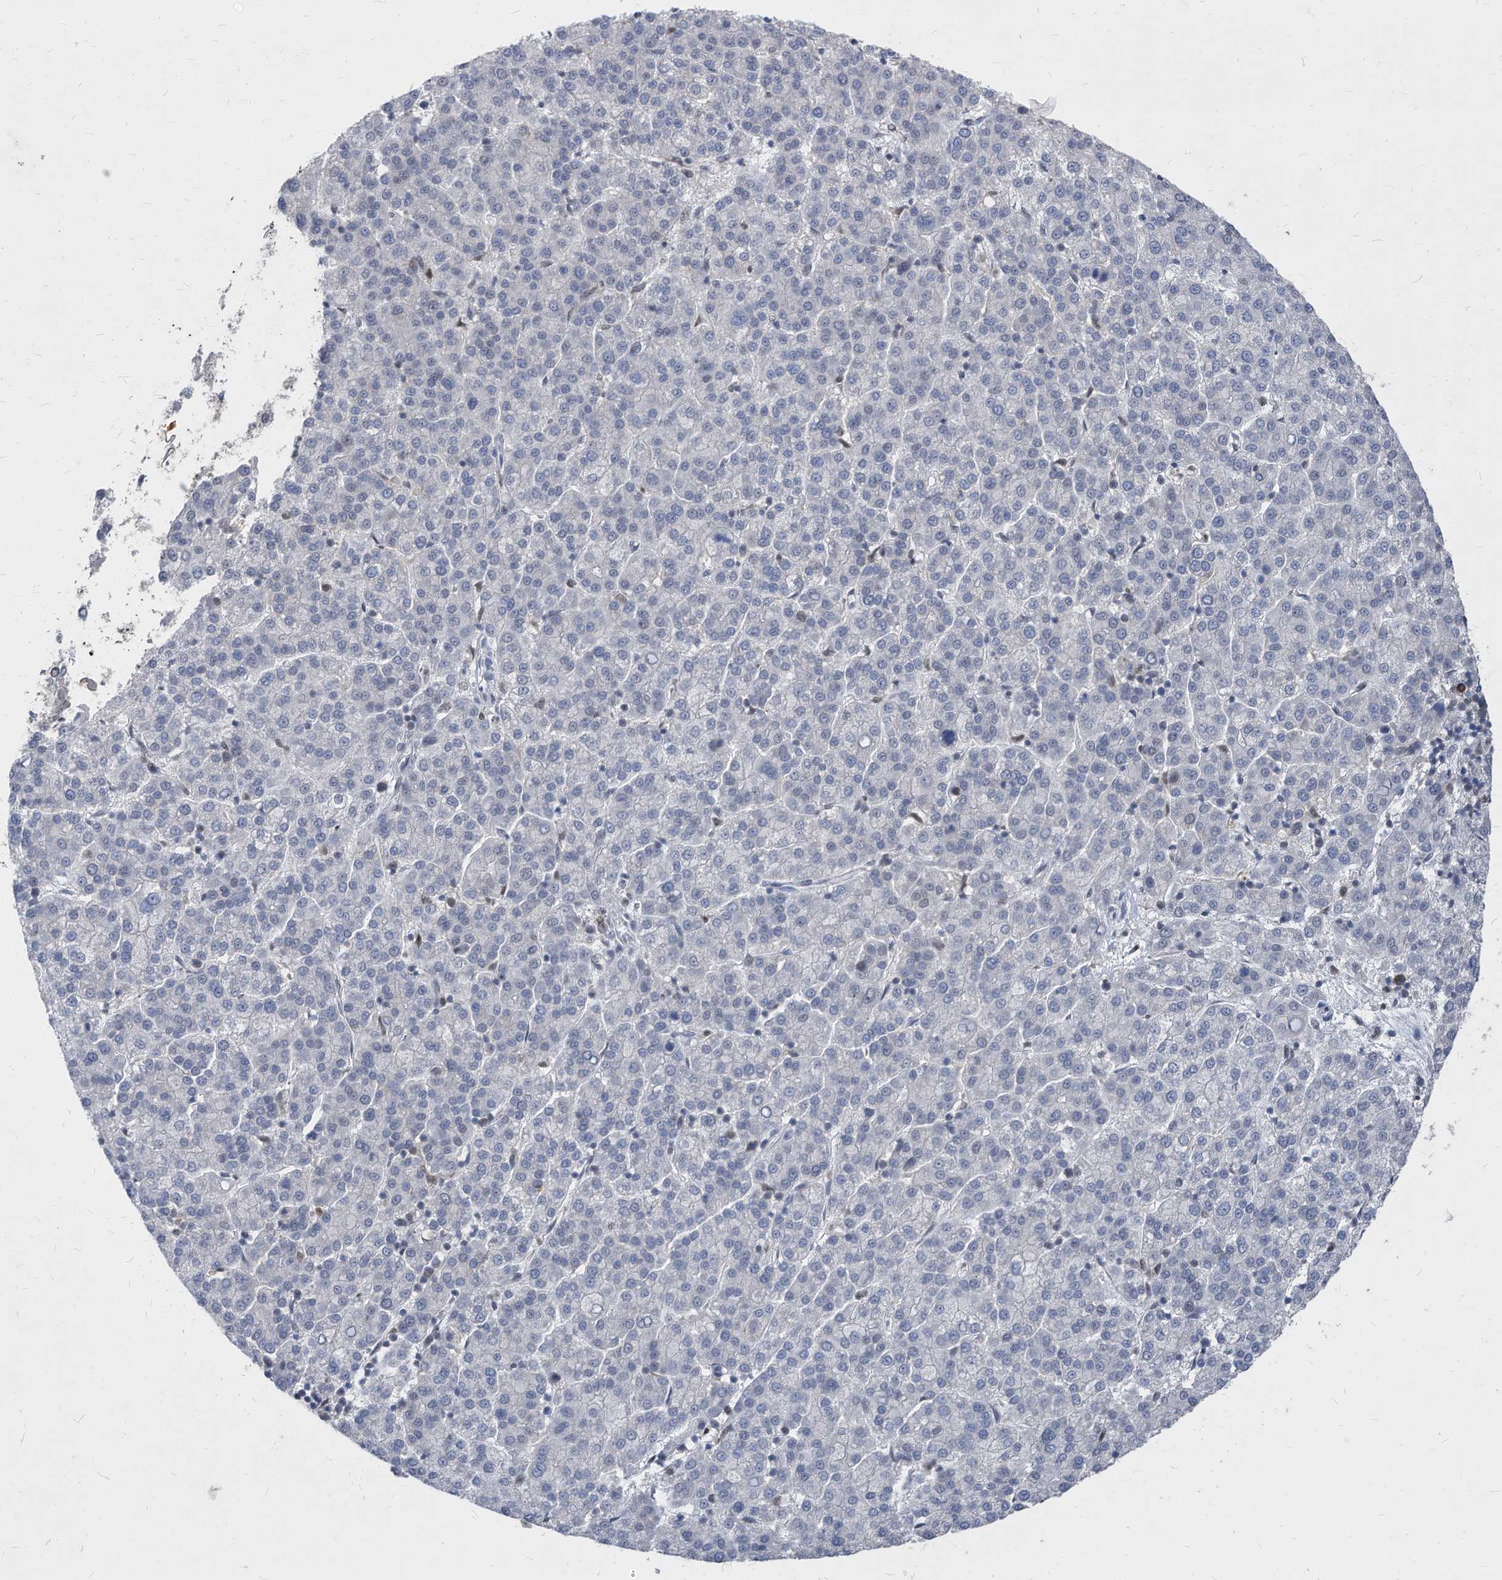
{"staining": {"intensity": "negative", "quantity": "none", "location": "none"}, "tissue": "liver cancer", "cell_type": "Tumor cells", "image_type": "cancer", "snomed": [{"axis": "morphology", "description": "Carcinoma, Hepatocellular, NOS"}, {"axis": "topography", "description": "Liver"}], "caption": "Tumor cells are negative for protein expression in human hepatocellular carcinoma (liver).", "gene": "KPNB1", "patient": {"sex": "female", "age": 58}}